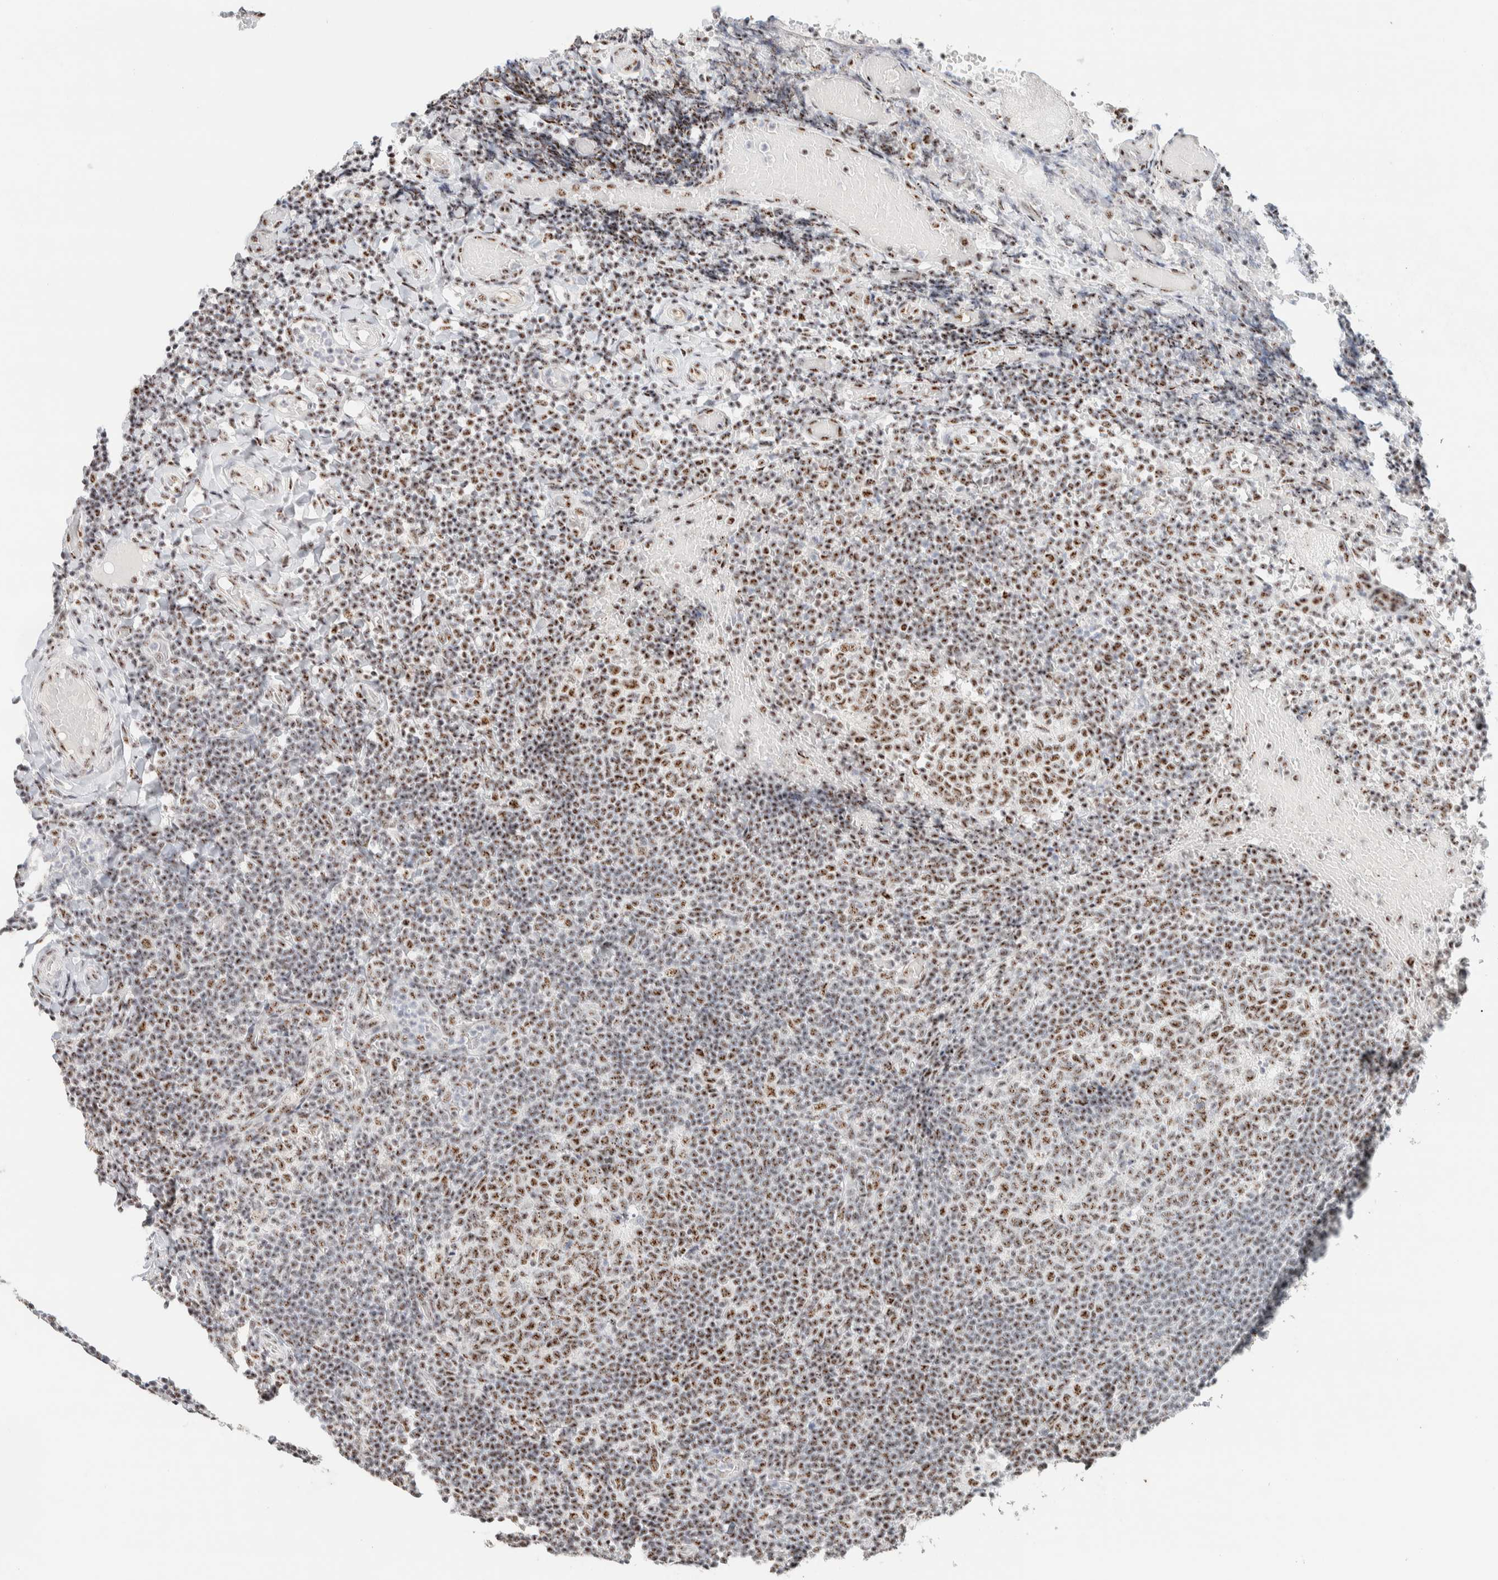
{"staining": {"intensity": "moderate", "quantity": ">75%", "location": "nuclear"}, "tissue": "tonsil", "cell_type": "Germinal center cells", "image_type": "normal", "snomed": [{"axis": "morphology", "description": "Normal tissue, NOS"}, {"axis": "topography", "description": "Tonsil"}], "caption": "A brown stain shows moderate nuclear expression of a protein in germinal center cells of benign tonsil. The staining is performed using DAB brown chromogen to label protein expression. The nuclei are counter-stained blue using hematoxylin.", "gene": "SON", "patient": {"sex": "female", "age": 19}}